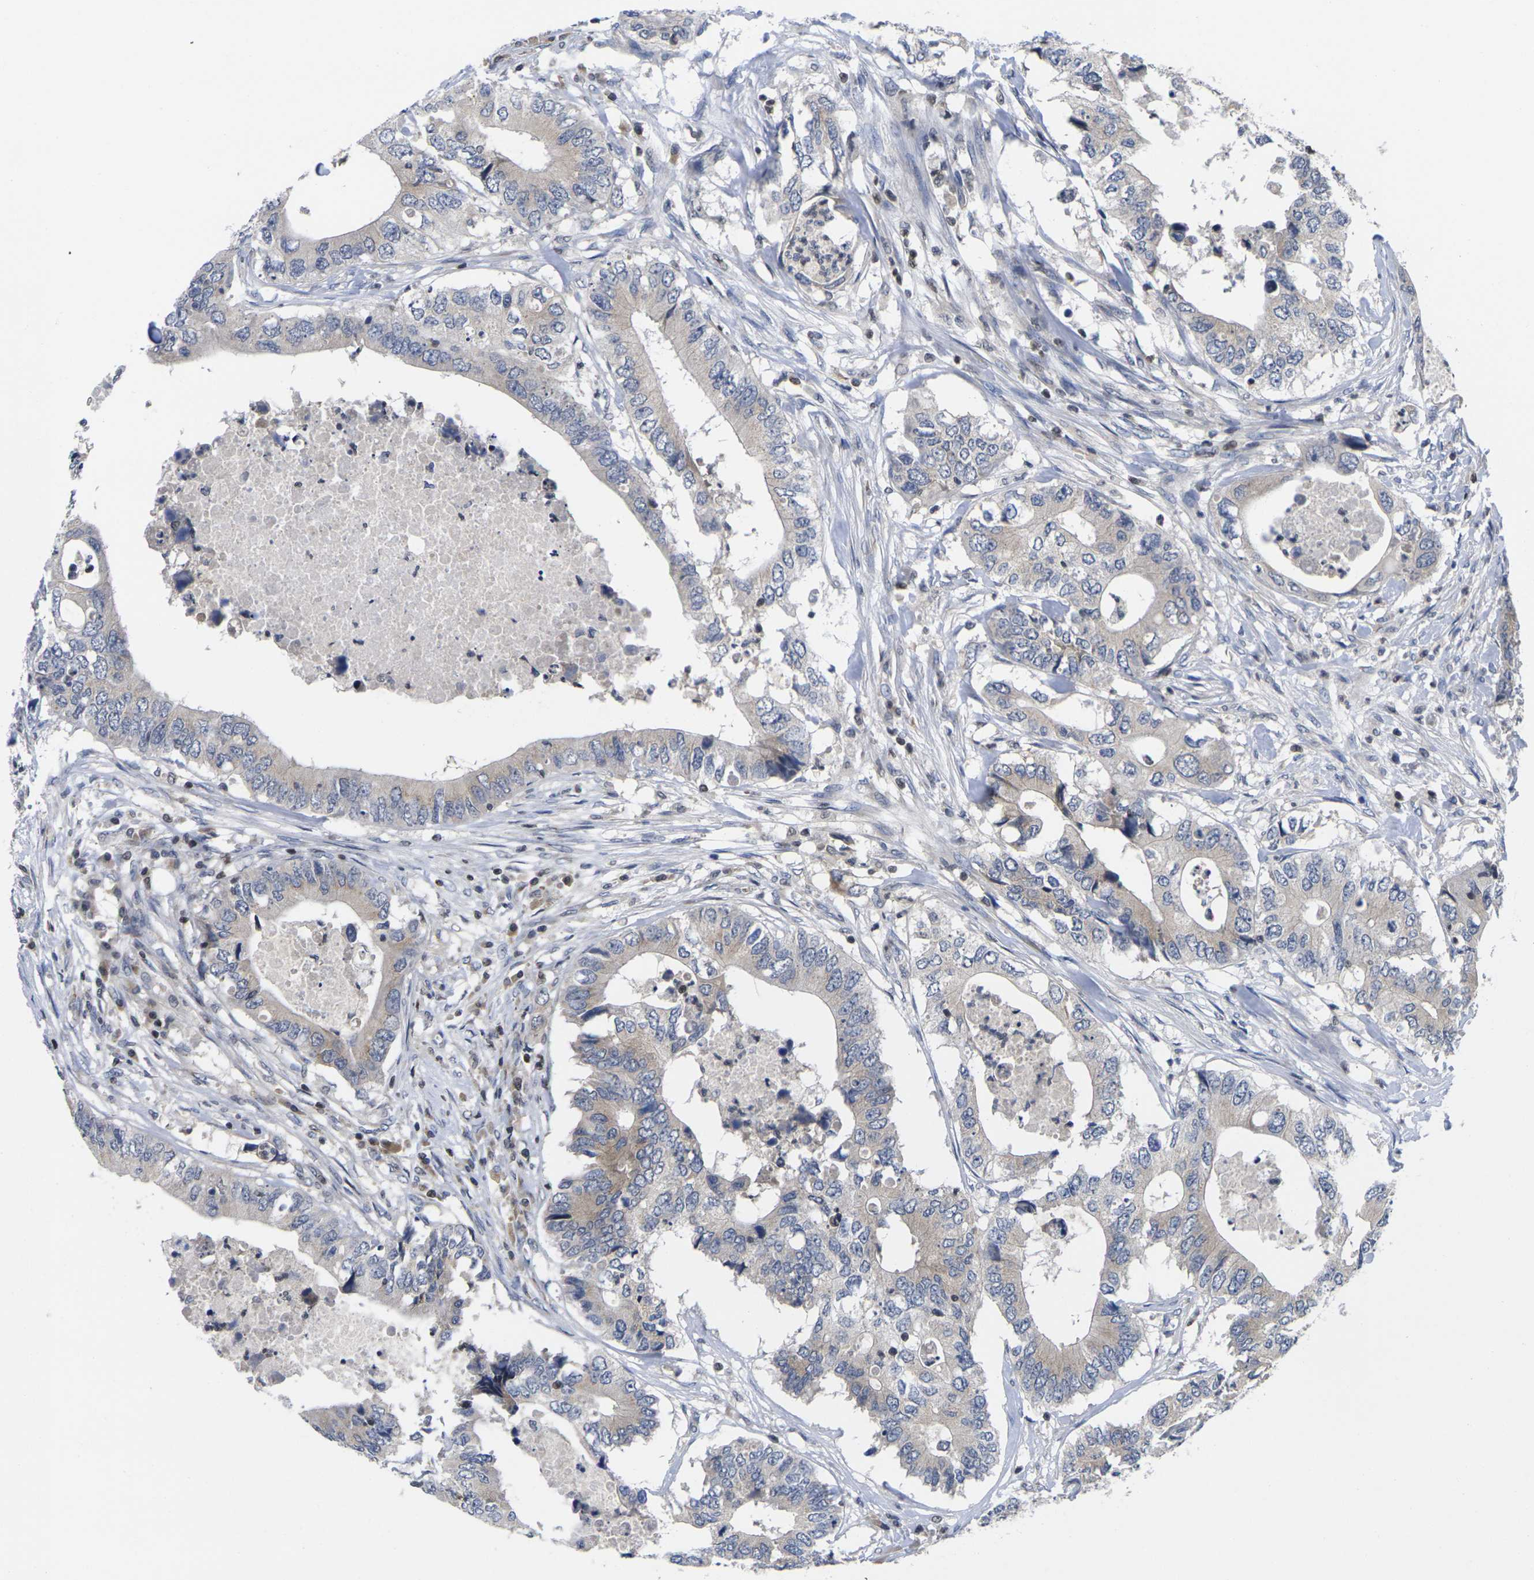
{"staining": {"intensity": "negative", "quantity": "none", "location": "none"}, "tissue": "colorectal cancer", "cell_type": "Tumor cells", "image_type": "cancer", "snomed": [{"axis": "morphology", "description": "Adenocarcinoma, NOS"}, {"axis": "topography", "description": "Colon"}], "caption": "Immunohistochemistry (IHC) micrograph of adenocarcinoma (colorectal) stained for a protein (brown), which reveals no expression in tumor cells.", "gene": "IKZF1", "patient": {"sex": "male", "age": 71}}